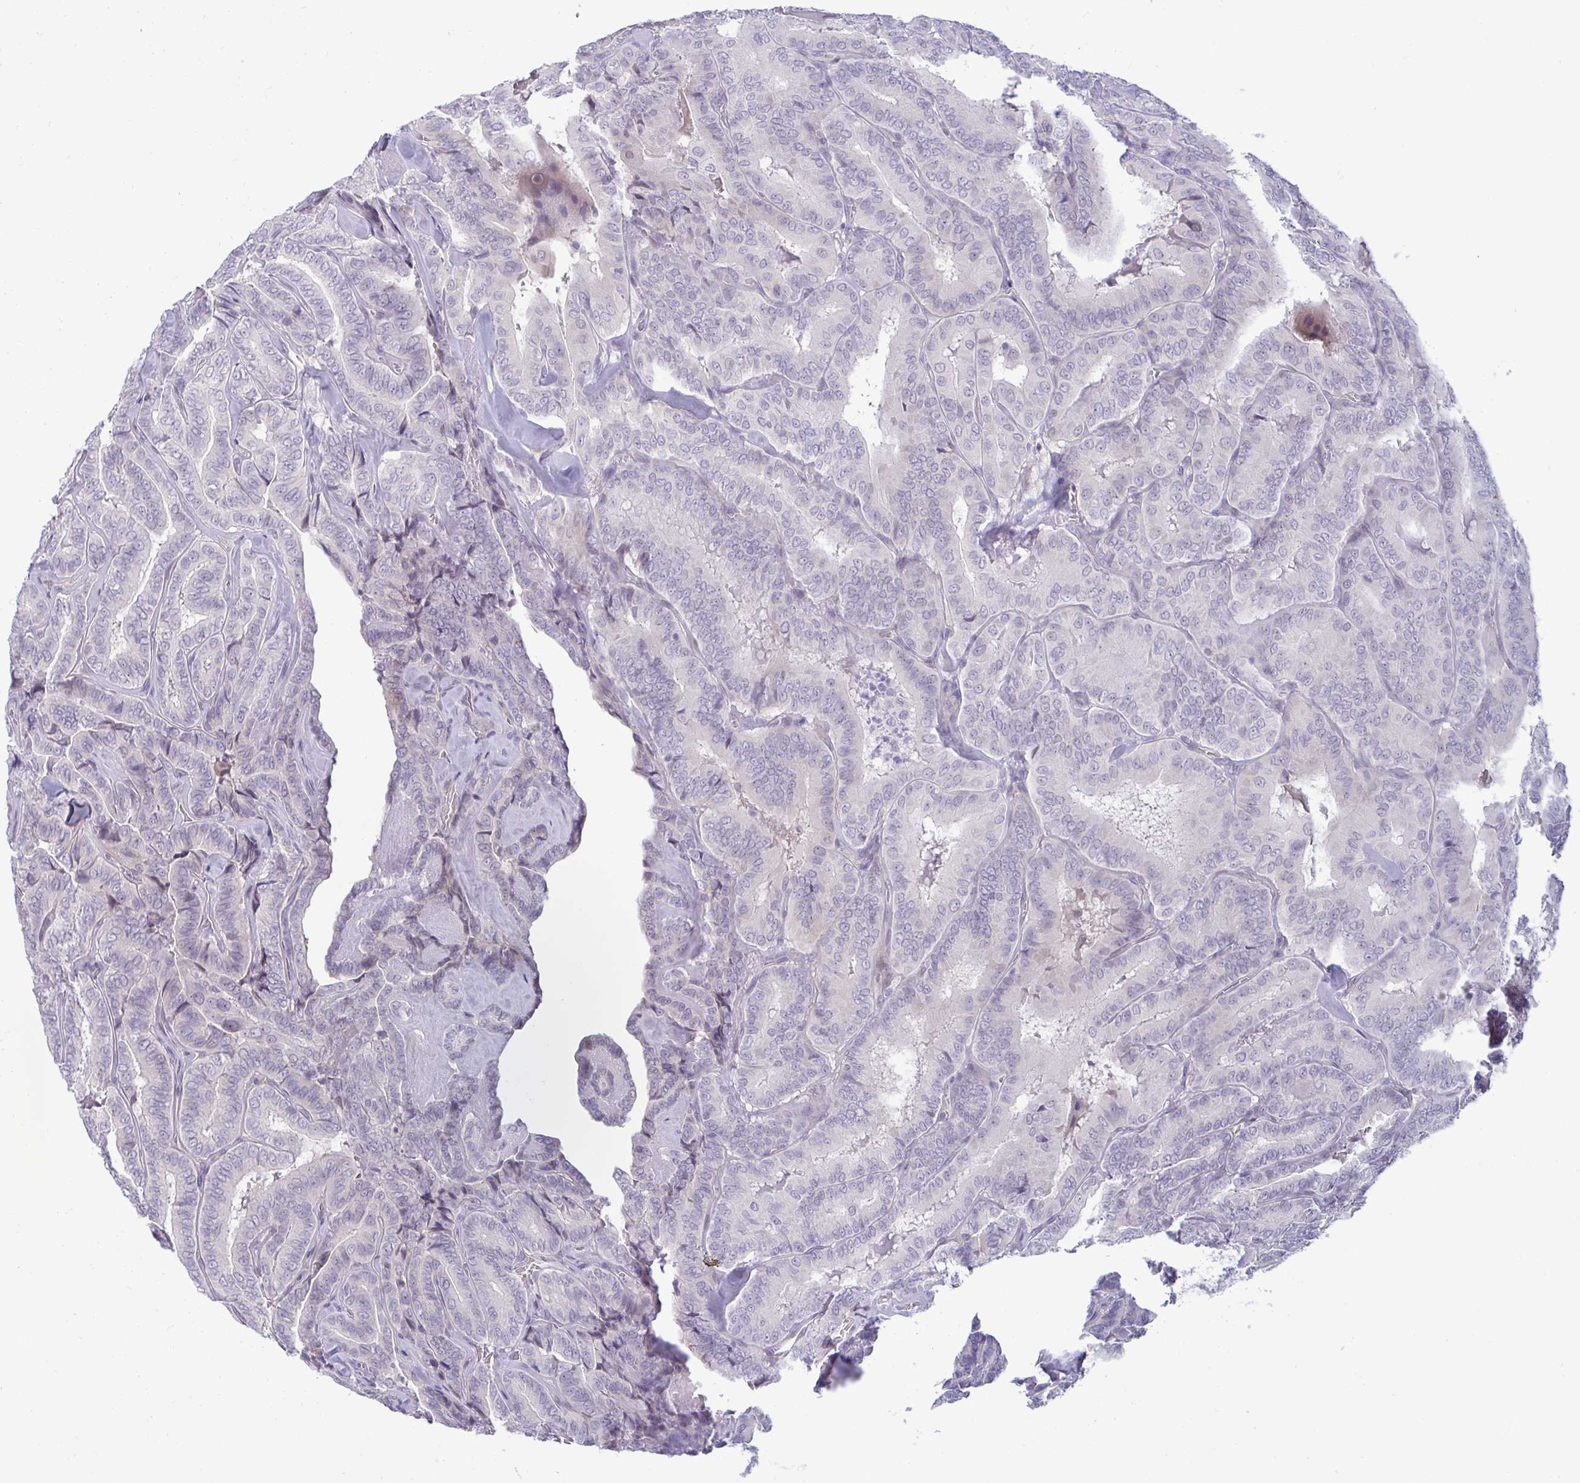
{"staining": {"intensity": "negative", "quantity": "none", "location": "none"}, "tissue": "thyroid cancer", "cell_type": "Tumor cells", "image_type": "cancer", "snomed": [{"axis": "morphology", "description": "Papillary adenocarcinoma, NOS"}, {"axis": "topography", "description": "Thyroid gland"}], "caption": "Immunohistochemical staining of human papillary adenocarcinoma (thyroid) exhibits no significant positivity in tumor cells.", "gene": "RNASEH1", "patient": {"sex": "male", "age": 61}}